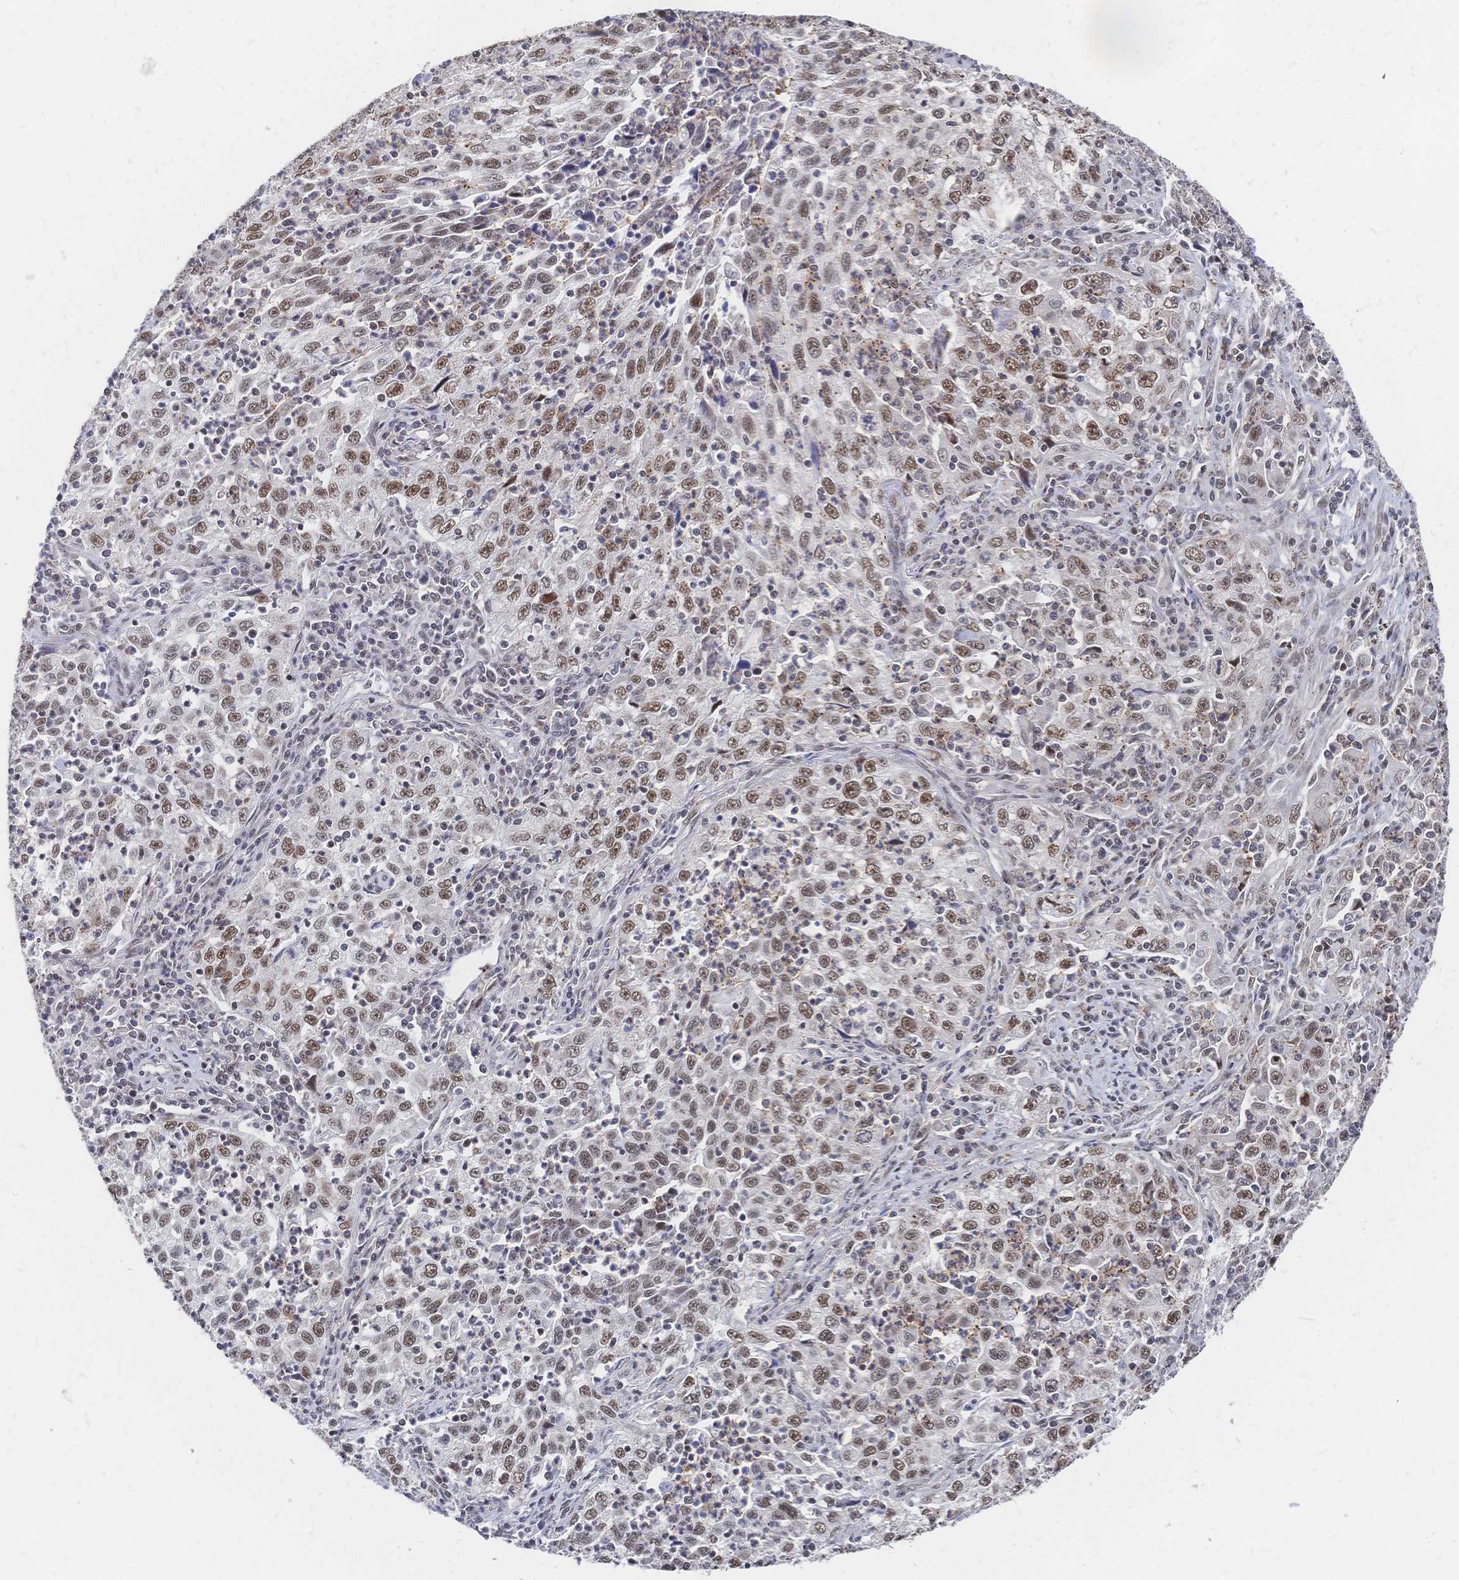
{"staining": {"intensity": "moderate", "quantity": ">75%", "location": "nuclear"}, "tissue": "lung cancer", "cell_type": "Tumor cells", "image_type": "cancer", "snomed": [{"axis": "morphology", "description": "Squamous cell carcinoma, NOS"}, {"axis": "topography", "description": "Lung"}], "caption": "A high-resolution image shows immunohistochemistry staining of lung squamous cell carcinoma, which demonstrates moderate nuclear positivity in approximately >75% of tumor cells.", "gene": "NELFA", "patient": {"sex": "male", "age": 71}}